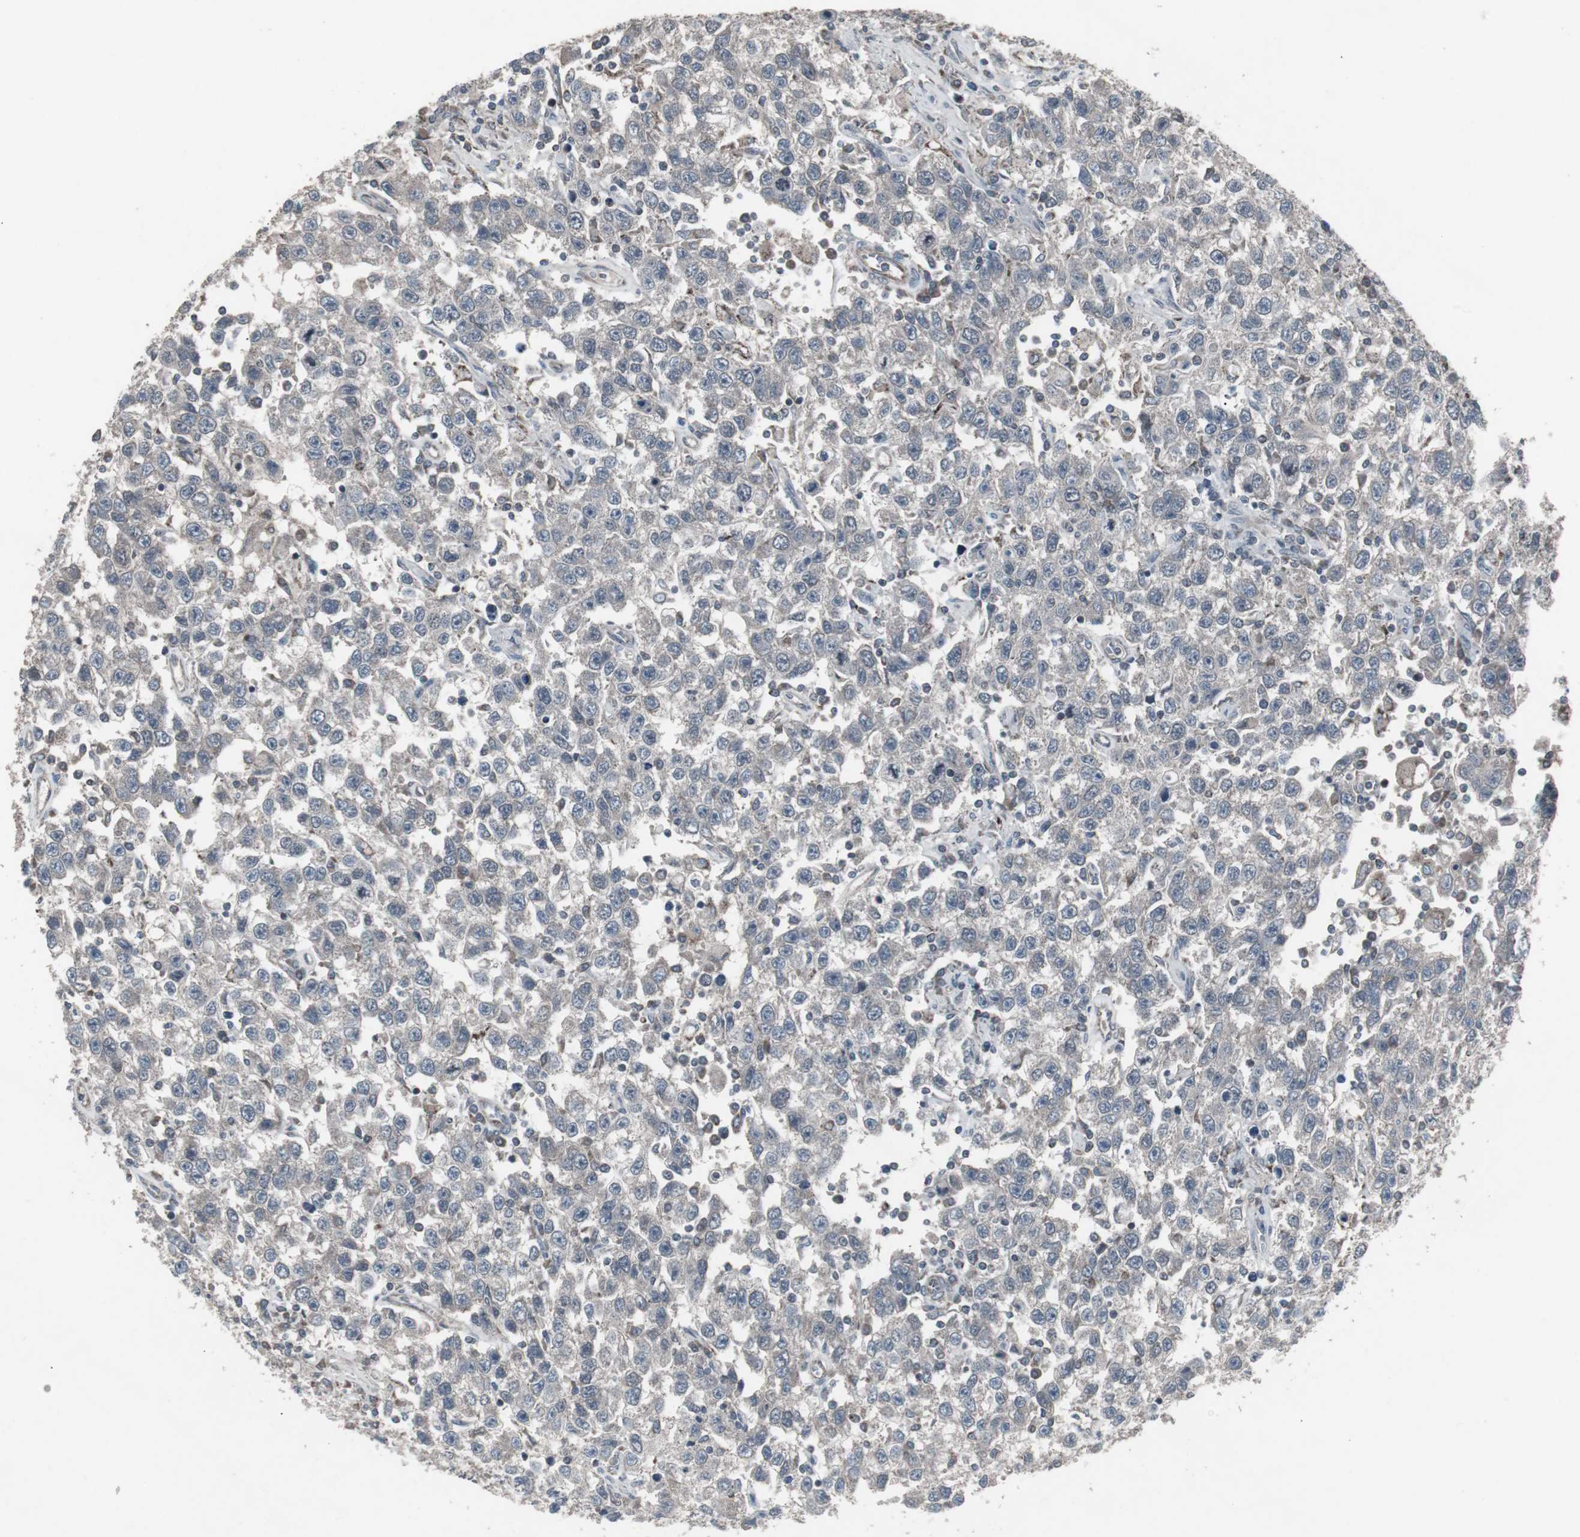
{"staining": {"intensity": "weak", "quantity": "<25%", "location": "cytoplasmic/membranous"}, "tissue": "testis cancer", "cell_type": "Tumor cells", "image_type": "cancer", "snomed": [{"axis": "morphology", "description": "Seminoma, NOS"}, {"axis": "topography", "description": "Testis"}], "caption": "IHC of human testis cancer (seminoma) displays no staining in tumor cells.", "gene": "SSTR2", "patient": {"sex": "male", "age": 41}}